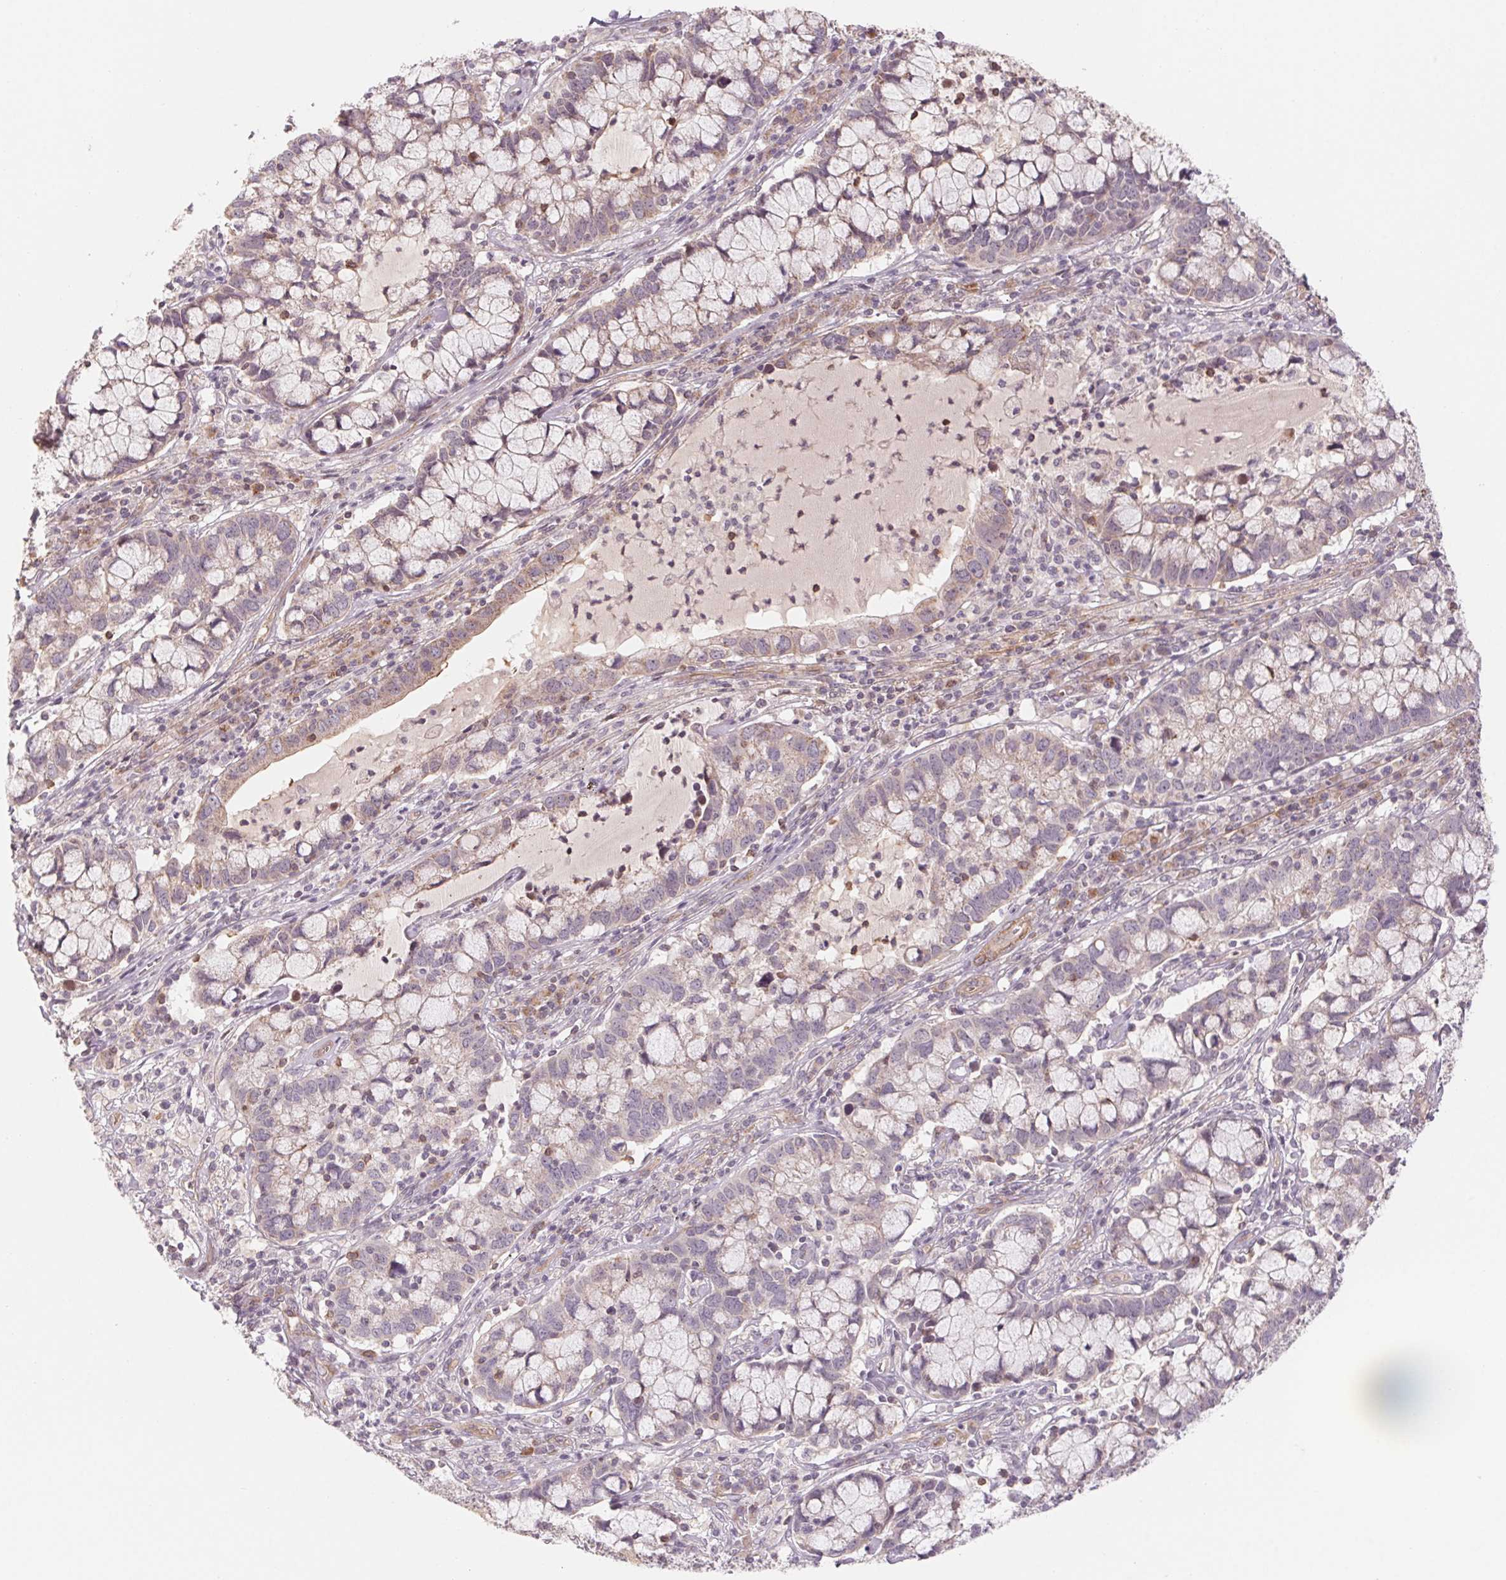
{"staining": {"intensity": "weak", "quantity": "<25%", "location": "cytoplasmic/membranous"}, "tissue": "cervical cancer", "cell_type": "Tumor cells", "image_type": "cancer", "snomed": [{"axis": "morphology", "description": "Adenocarcinoma, NOS"}, {"axis": "topography", "description": "Cervix"}], "caption": "Immunohistochemistry (IHC) histopathology image of neoplastic tissue: cervical adenocarcinoma stained with DAB reveals no significant protein expression in tumor cells.", "gene": "CCDC112", "patient": {"sex": "female", "age": 40}}